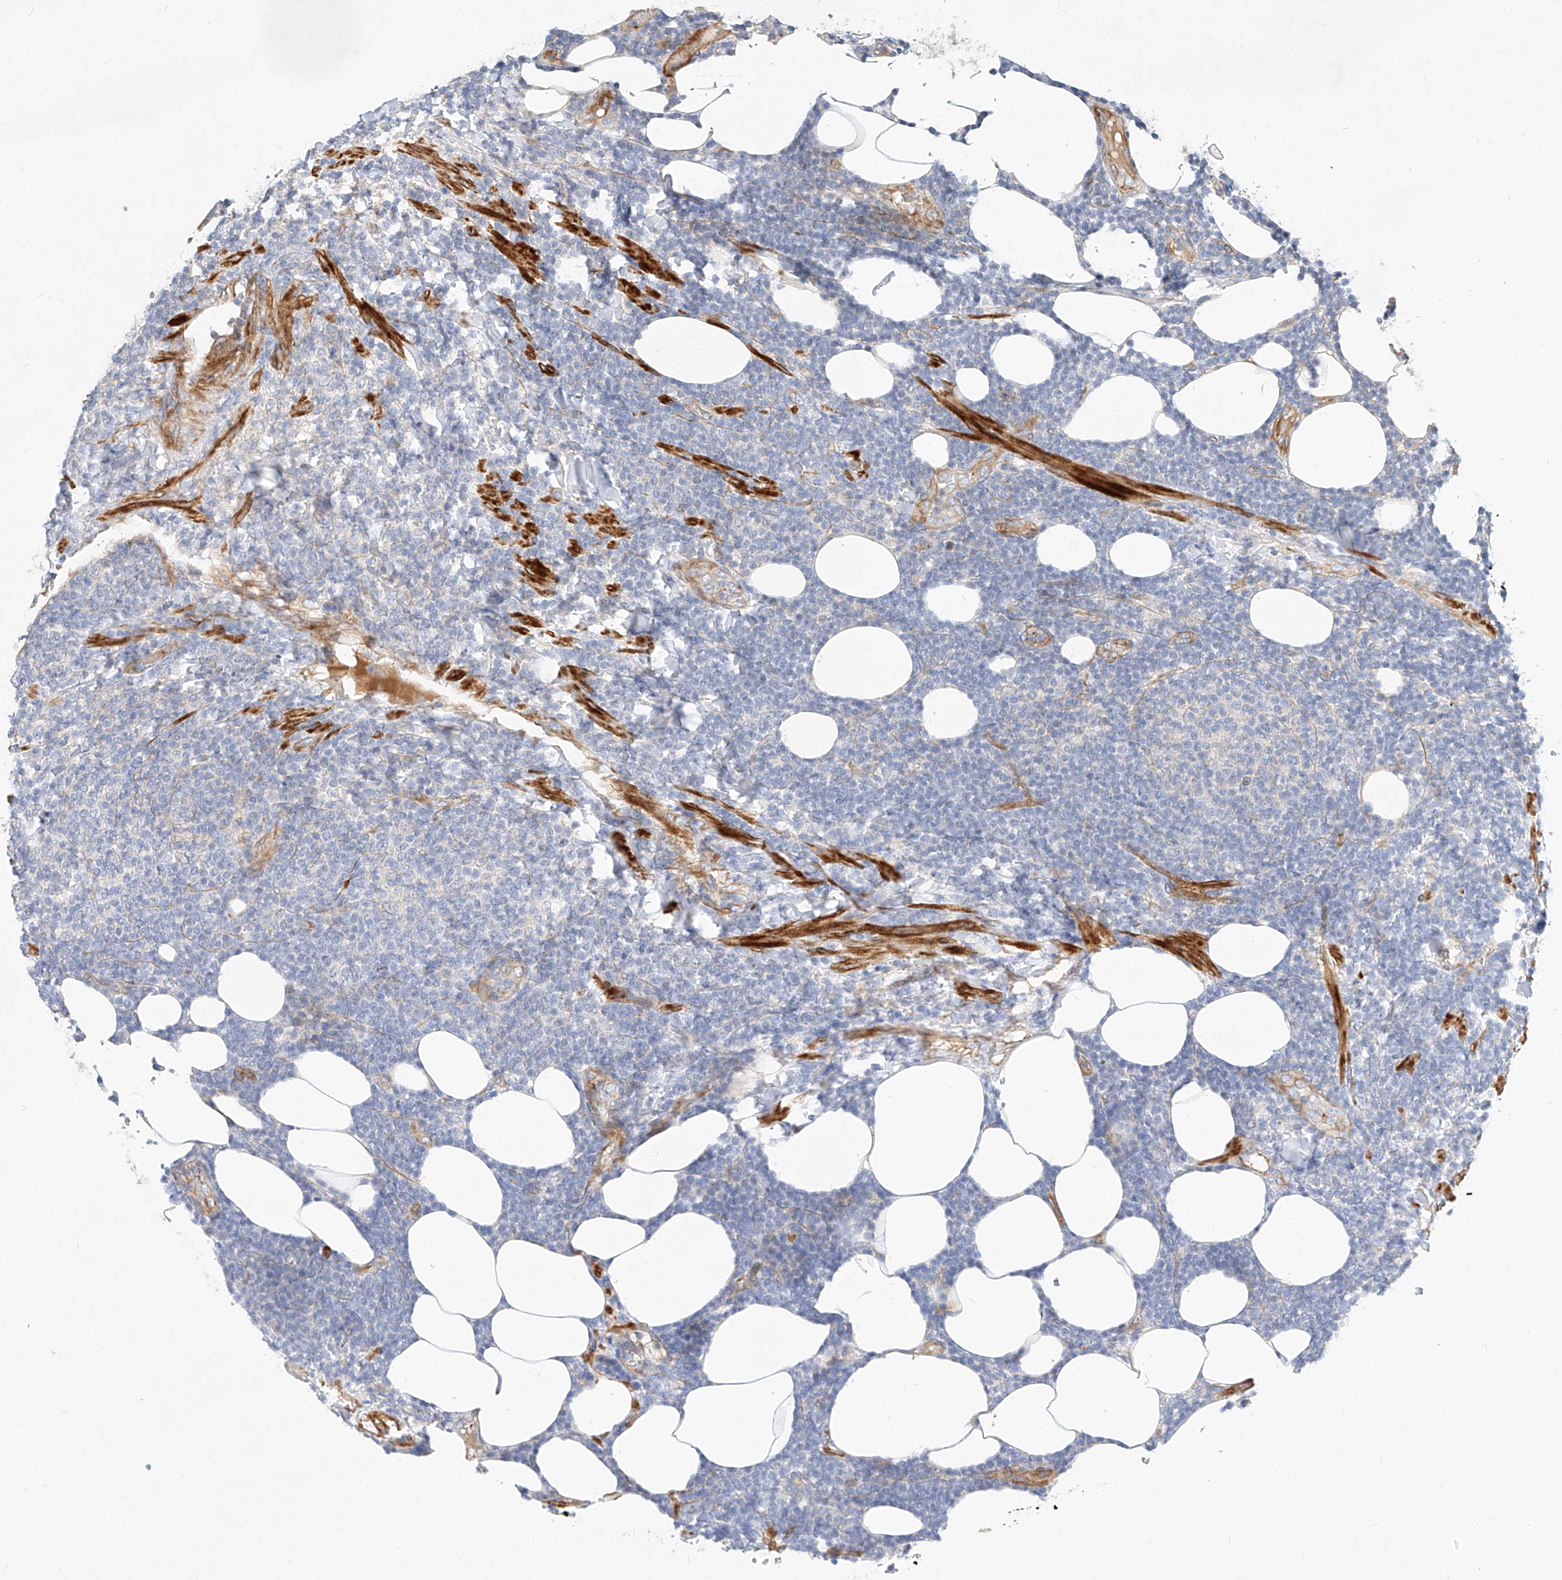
{"staining": {"intensity": "negative", "quantity": "none", "location": "none"}, "tissue": "lymphoma", "cell_type": "Tumor cells", "image_type": "cancer", "snomed": [{"axis": "morphology", "description": "Malignant lymphoma, non-Hodgkin's type, Low grade"}, {"axis": "topography", "description": "Lymph node"}], "caption": "Tumor cells show no significant protein positivity in lymphoma.", "gene": "KCNH5", "patient": {"sex": "male", "age": 66}}